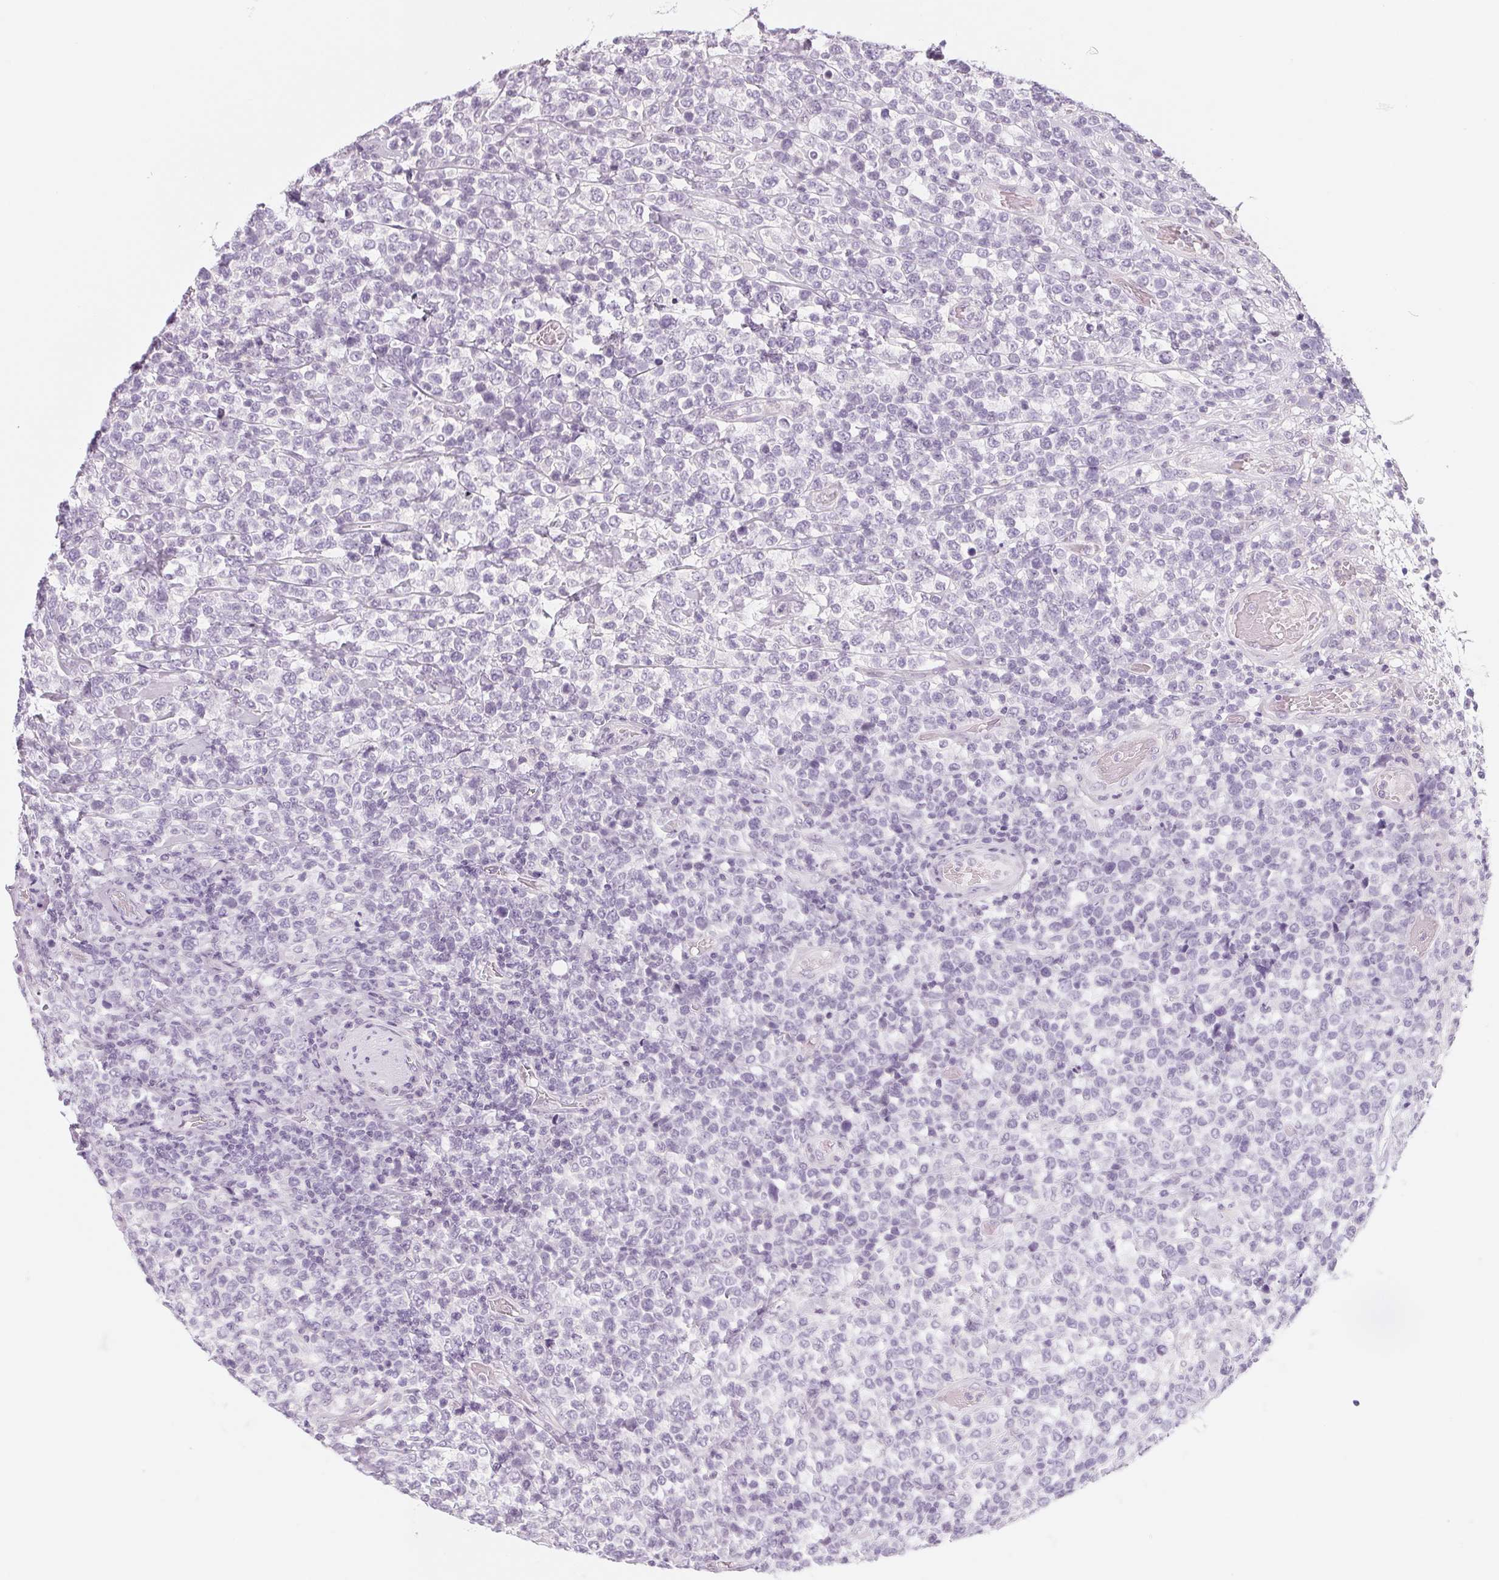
{"staining": {"intensity": "negative", "quantity": "none", "location": "none"}, "tissue": "lymphoma", "cell_type": "Tumor cells", "image_type": "cancer", "snomed": [{"axis": "morphology", "description": "Malignant lymphoma, non-Hodgkin's type, High grade"}, {"axis": "topography", "description": "Soft tissue"}], "caption": "Lymphoma was stained to show a protein in brown. There is no significant expression in tumor cells.", "gene": "SH3GL2", "patient": {"sex": "female", "age": 56}}